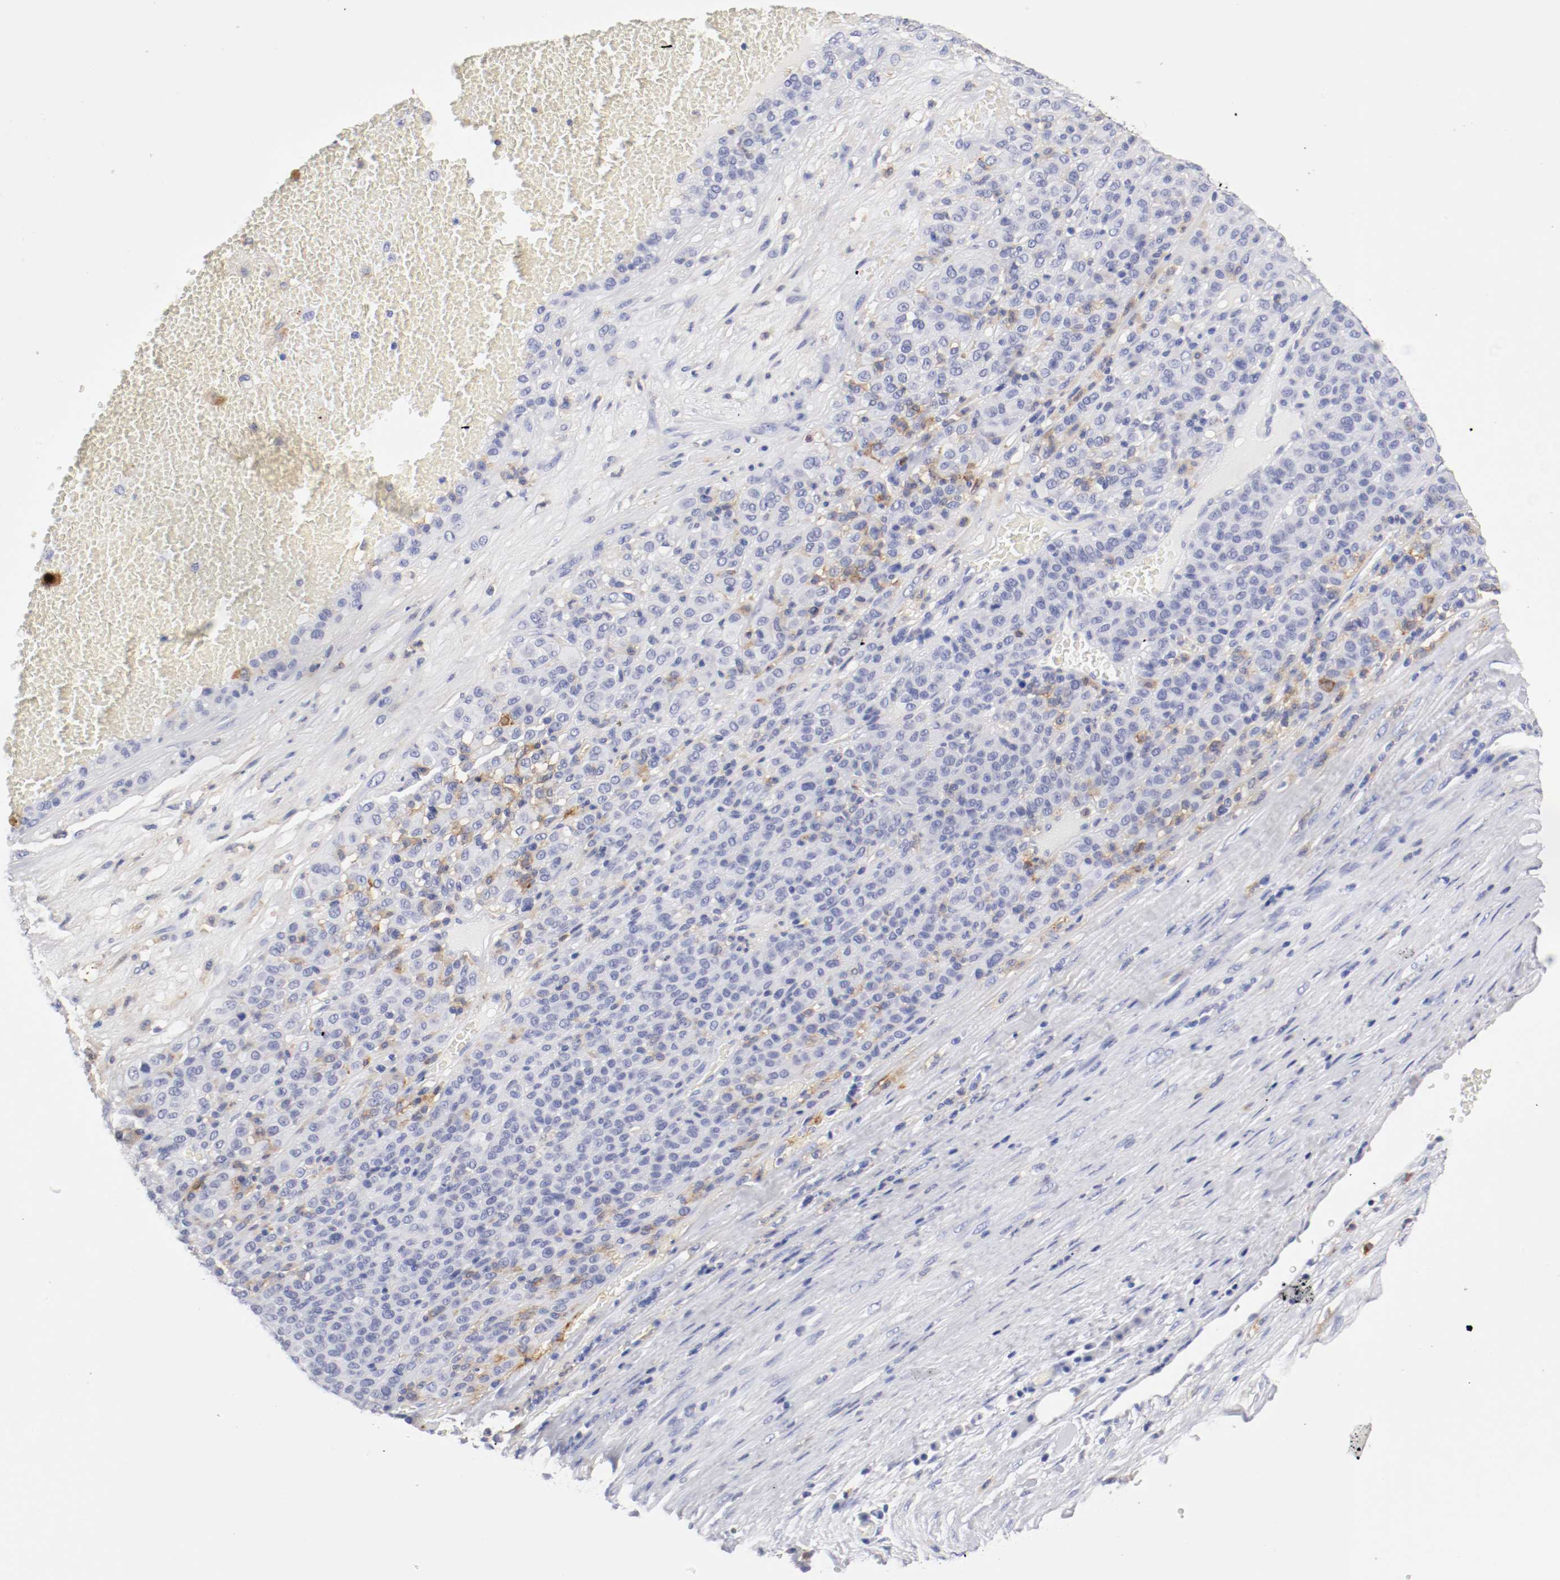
{"staining": {"intensity": "moderate", "quantity": "<25%", "location": "cytoplasmic/membranous"}, "tissue": "melanoma", "cell_type": "Tumor cells", "image_type": "cancer", "snomed": [{"axis": "morphology", "description": "Malignant melanoma, Metastatic site"}, {"axis": "topography", "description": "Pancreas"}], "caption": "Immunohistochemical staining of human malignant melanoma (metastatic site) demonstrates low levels of moderate cytoplasmic/membranous protein positivity in approximately <25% of tumor cells.", "gene": "ITGAX", "patient": {"sex": "female", "age": 30}}